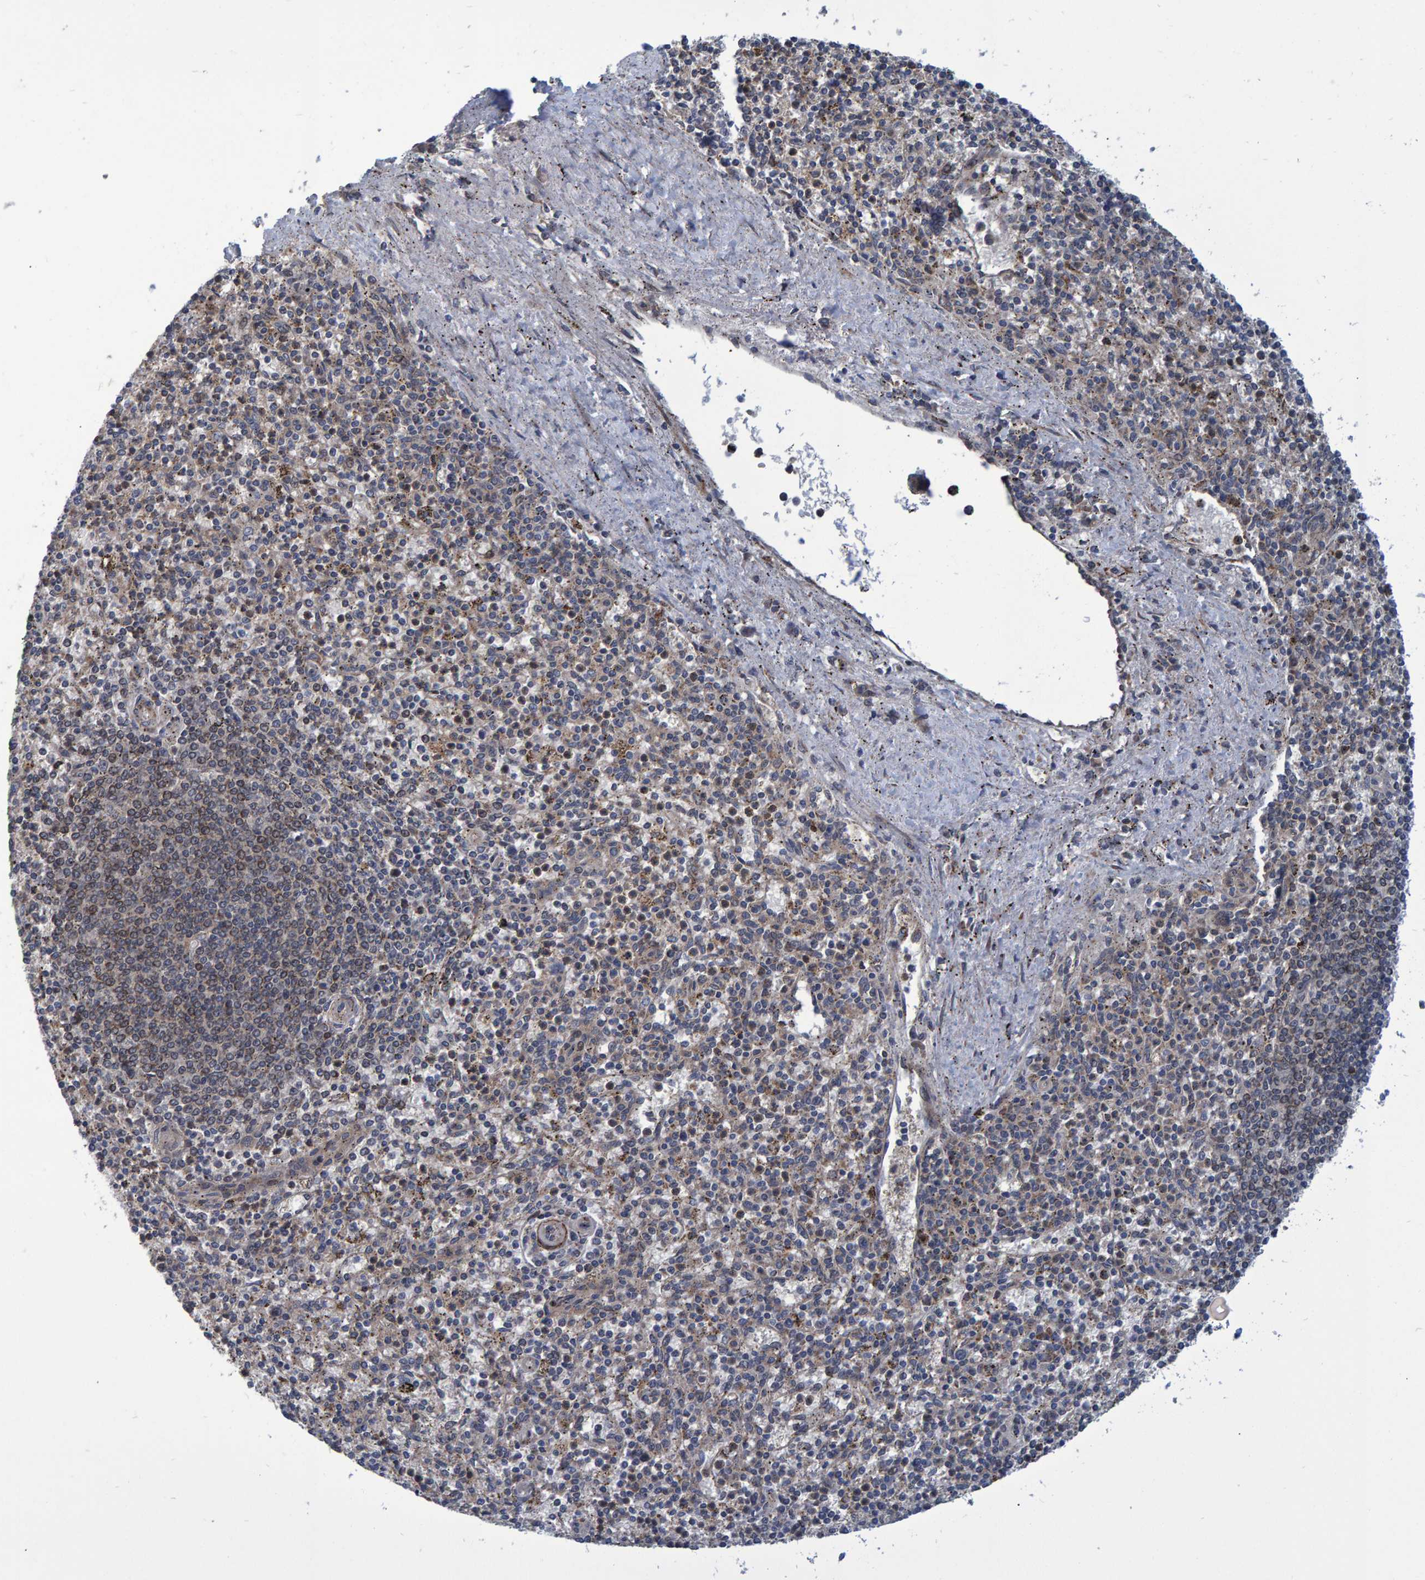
{"staining": {"intensity": "moderate", "quantity": "25%-75%", "location": "cytoplasmic/membranous"}, "tissue": "spleen", "cell_type": "Cells in red pulp", "image_type": "normal", "snomed": [{"axis": "morphology", "description": "Normal tissue, NOS"}, {"axis": "topography", "description": "Spleen"}], "caption": "A high-resolution micrograph shows IHC staining of normal spleen, which shows moderate cytoplasmic/membranous expression in about 25%-75% of cells in red pulp.", "gene": "ATP6V1H", "patient": {"sex": "male", "age": 72}}